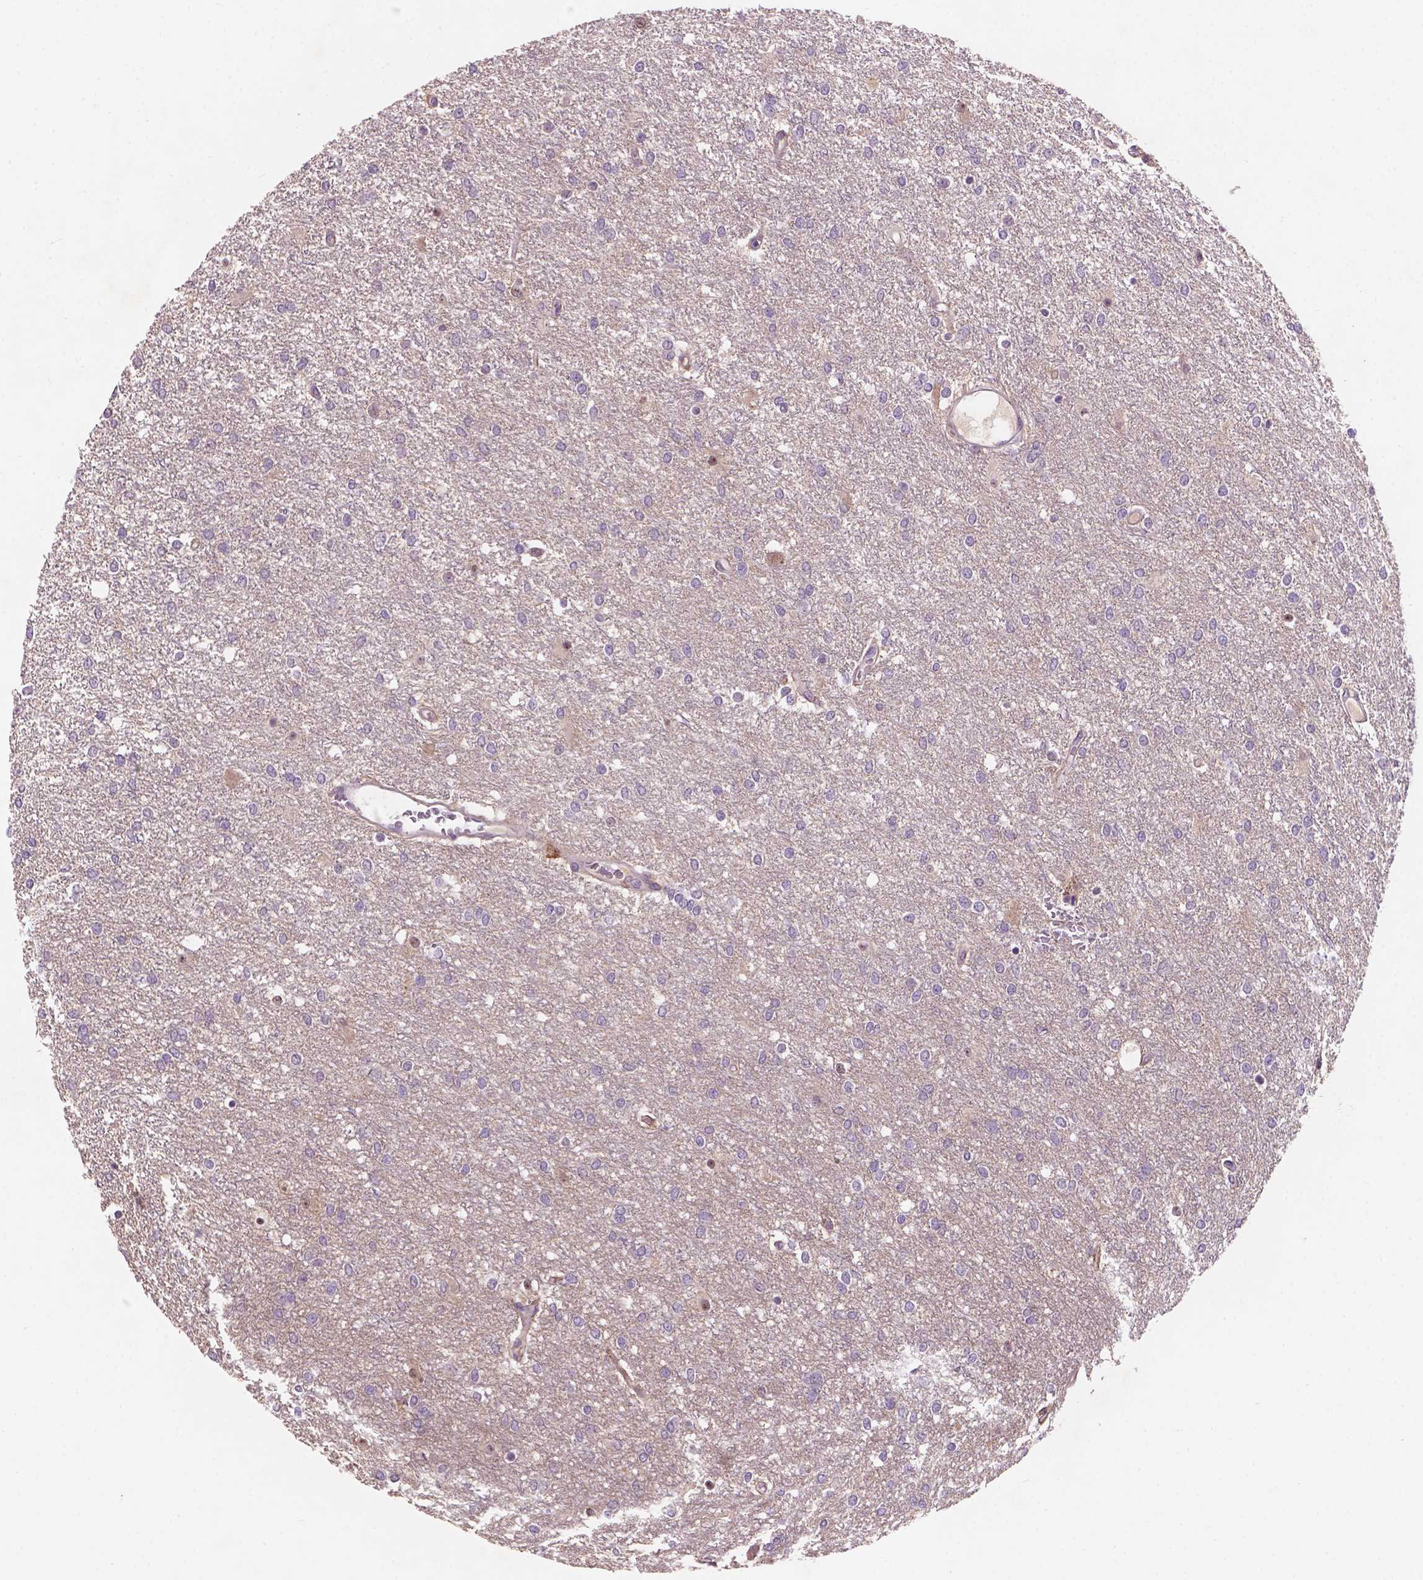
{"staining": {"intensity": "negative", "quantity": "none", "location": "none"}, "tissue": "glioma", "cell_type": "Tumor cells", "image_type": "cancer", "snomed": [{"axis": "morphology", "description": "Glioma, malignant, High grade"}, {"axis": "topography", "description": "Brain"}], "caption": "Tumor cells show no significant protein expression in glioma.", "gene": "GXYLT2", "patient": {"sex": "female", "age": 61}}